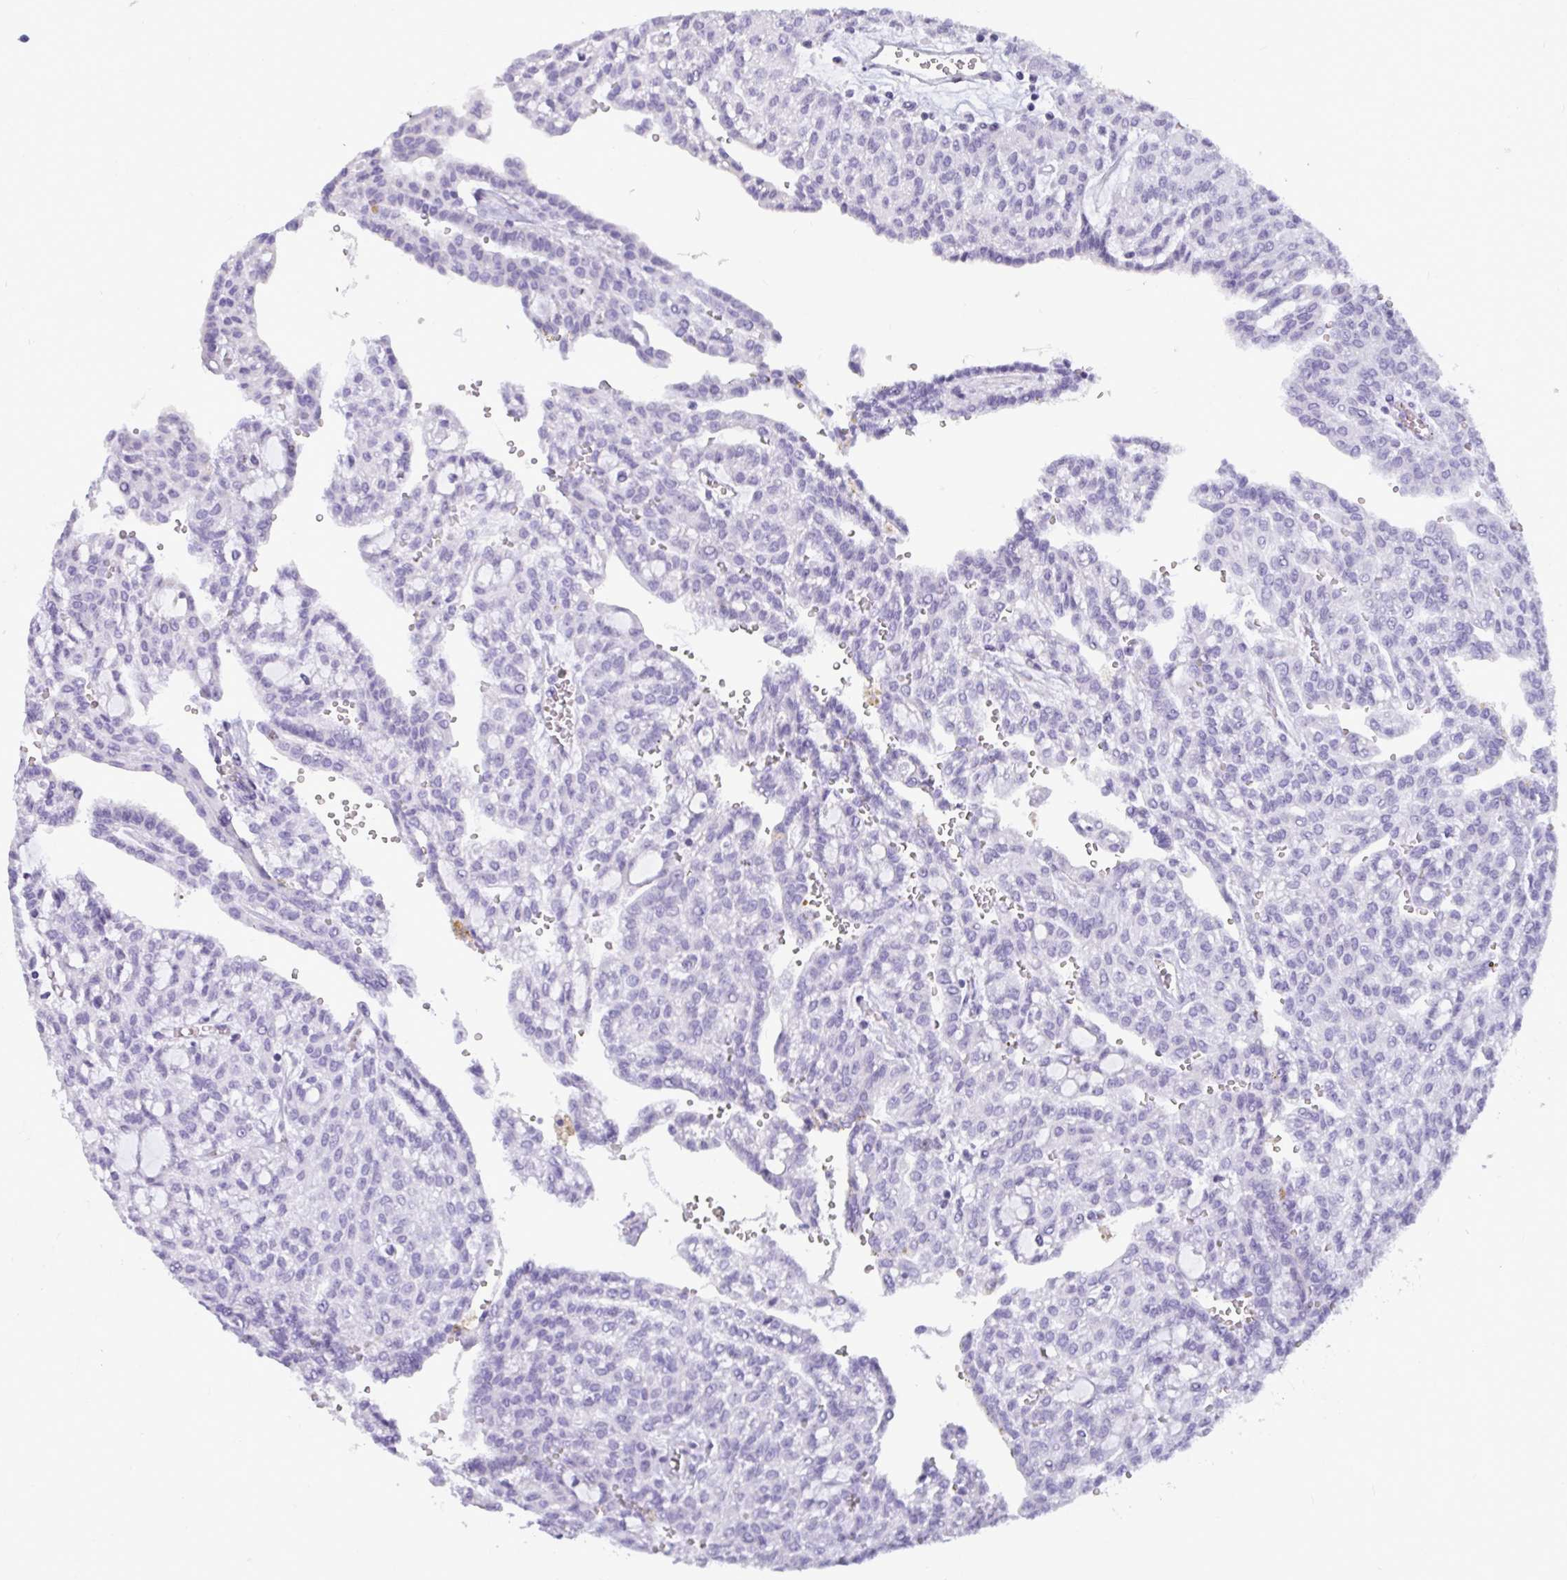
{"staining": {"intensity": "negative", "quantity": "none", "location": "none"}, "tissue": "renal cancer", "cell_type": "Tumor cells", "image_type": "cancer", "snomed": [{"axis": "morphology", "description": "Adenocarcinoma, NOS"}, {"axis": "topography", "description": "Kidney"}], "caption": "Immunohistochemical staining of human renal cancer (adenocarcinoma) displays no significant staining in tumor cells.", "gene": "SUZ12", "patient": {"sex": "male", "age": 63}}